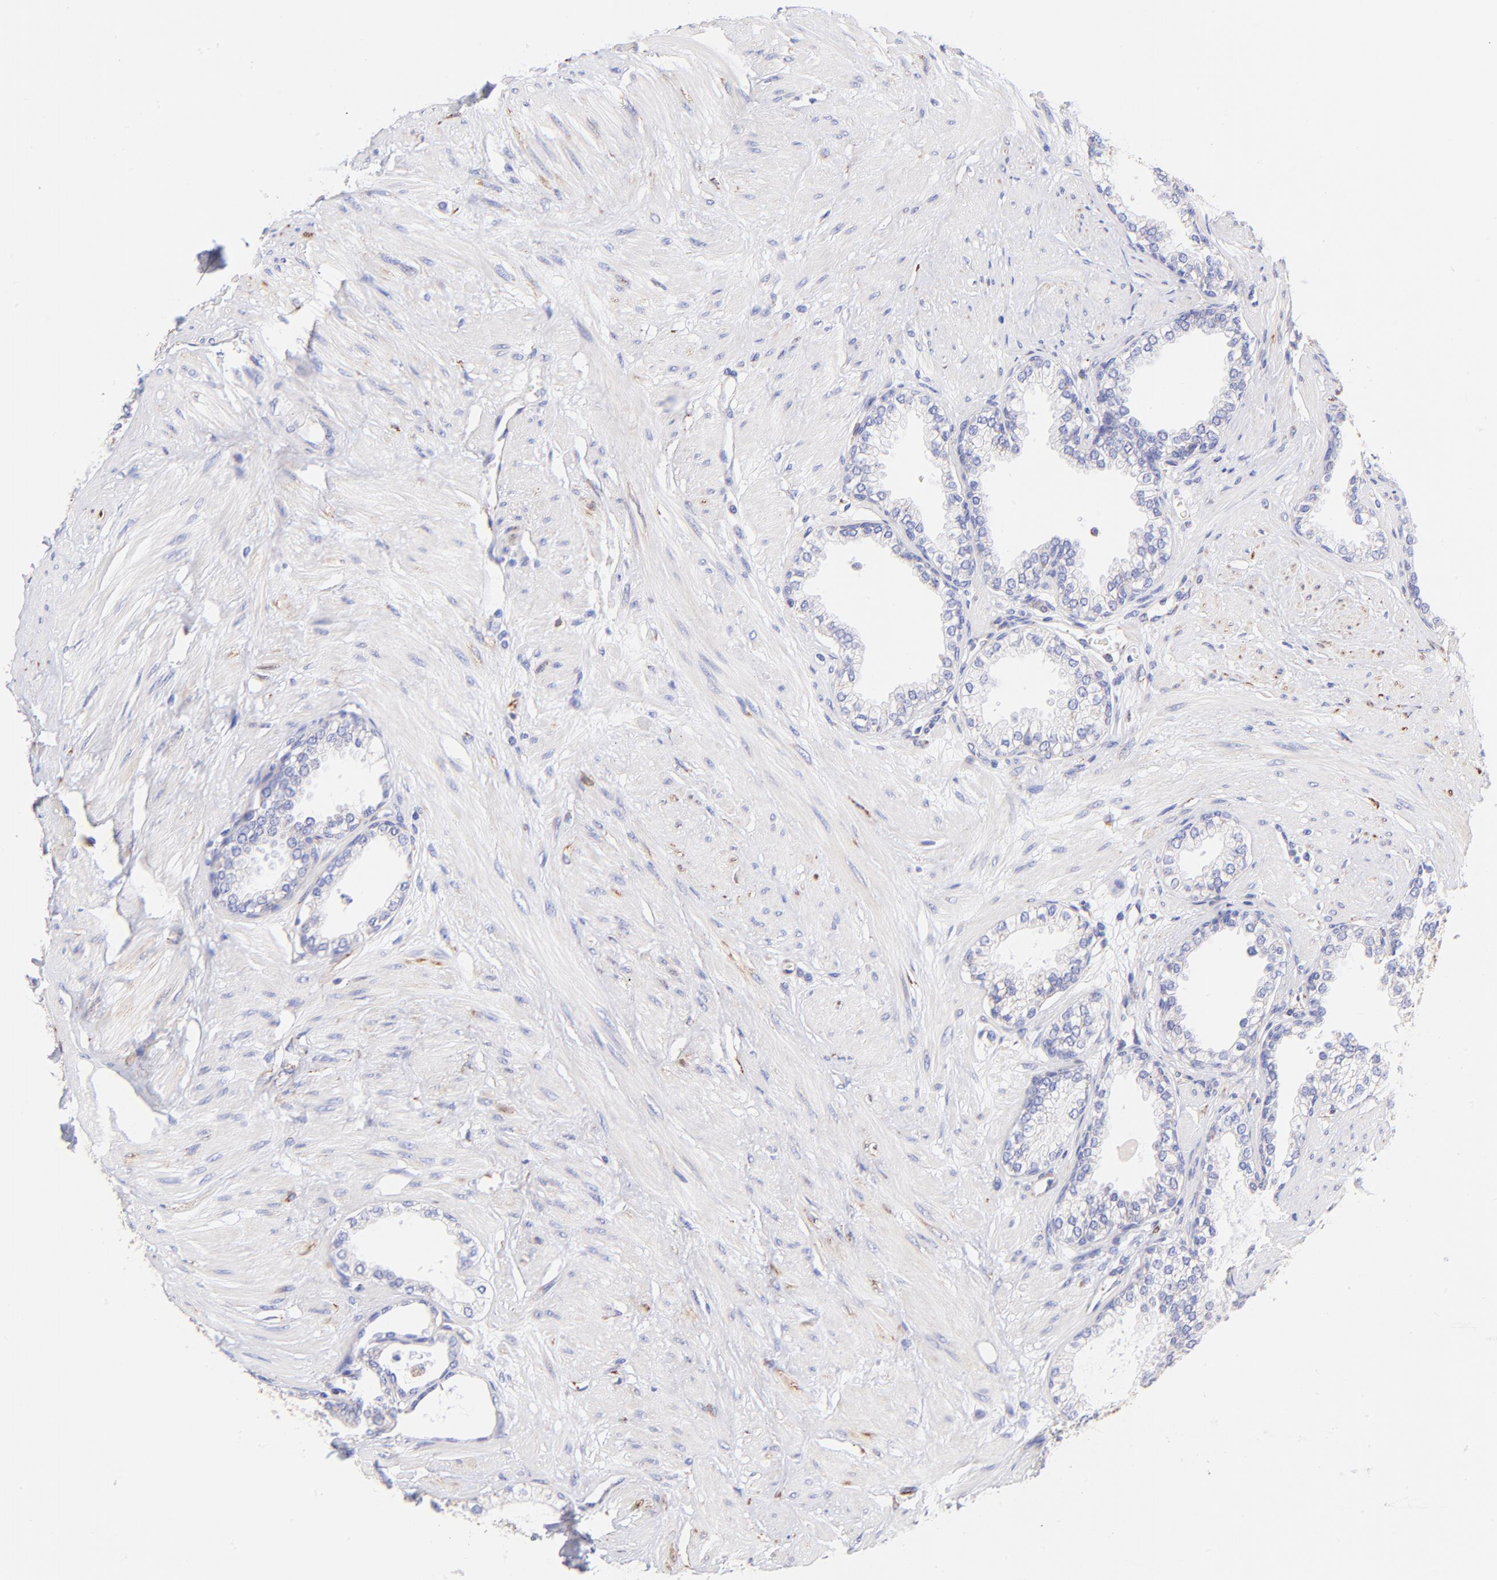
{"staining": {"intensity": "weak", "quantity": "<25%", "location": "cytoplasmic/membranous"}, "tissue": "prostate", "cell_type": "Glandular cells", "image_type": "normal", "snomed": [{"axis": "morphology", "description": "Normal tissue, NOS"}, {"axis": "topography", "description": "Prostate"}], "caption": "There is no significant expression in glandular cells of prostate. (DAB (3,3'-diaminobenzidine) immunohistochemistry (IHC), high magnification).", "gene": "SPARC", "patient": {"sex": "male", "age": 64}}